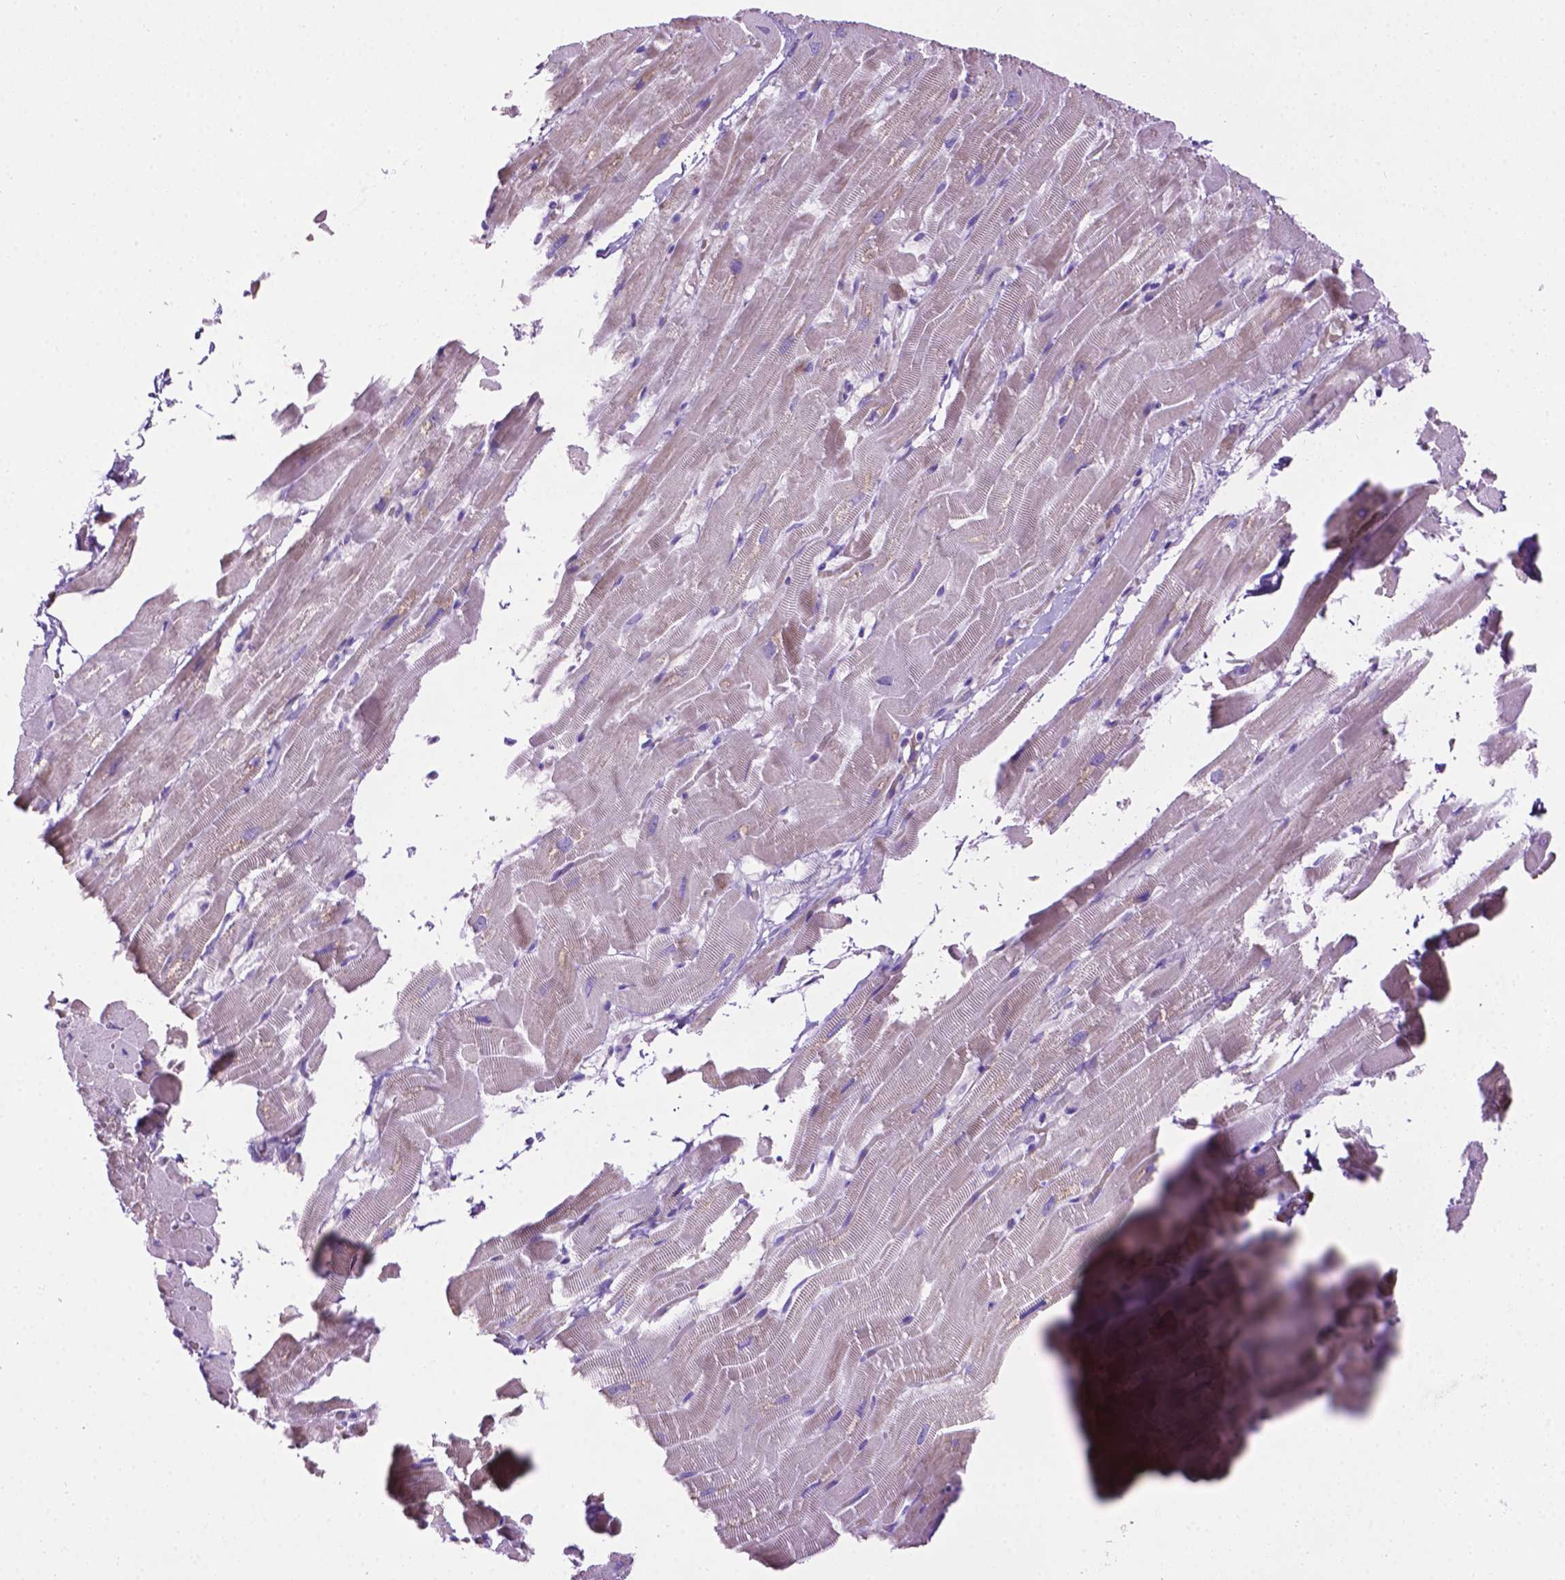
{"staining": {"intensity": "negative", "quantity": "none", "location": "none"}, "tissue": "heart muscle", "cell_type": "Cardiomyocytes", "image_type": "normal", "snomed": [{"axis": "morphology", "description": "Normal tissue, NOS"}, {"axis": "topography", "description": "Heart"}], "caption": "IHC of normal human heart muscle reveals no positivity in cardiomyocytes.", "gene": "TMEM132E", "patient": {"sex": "male", "age": 37}}